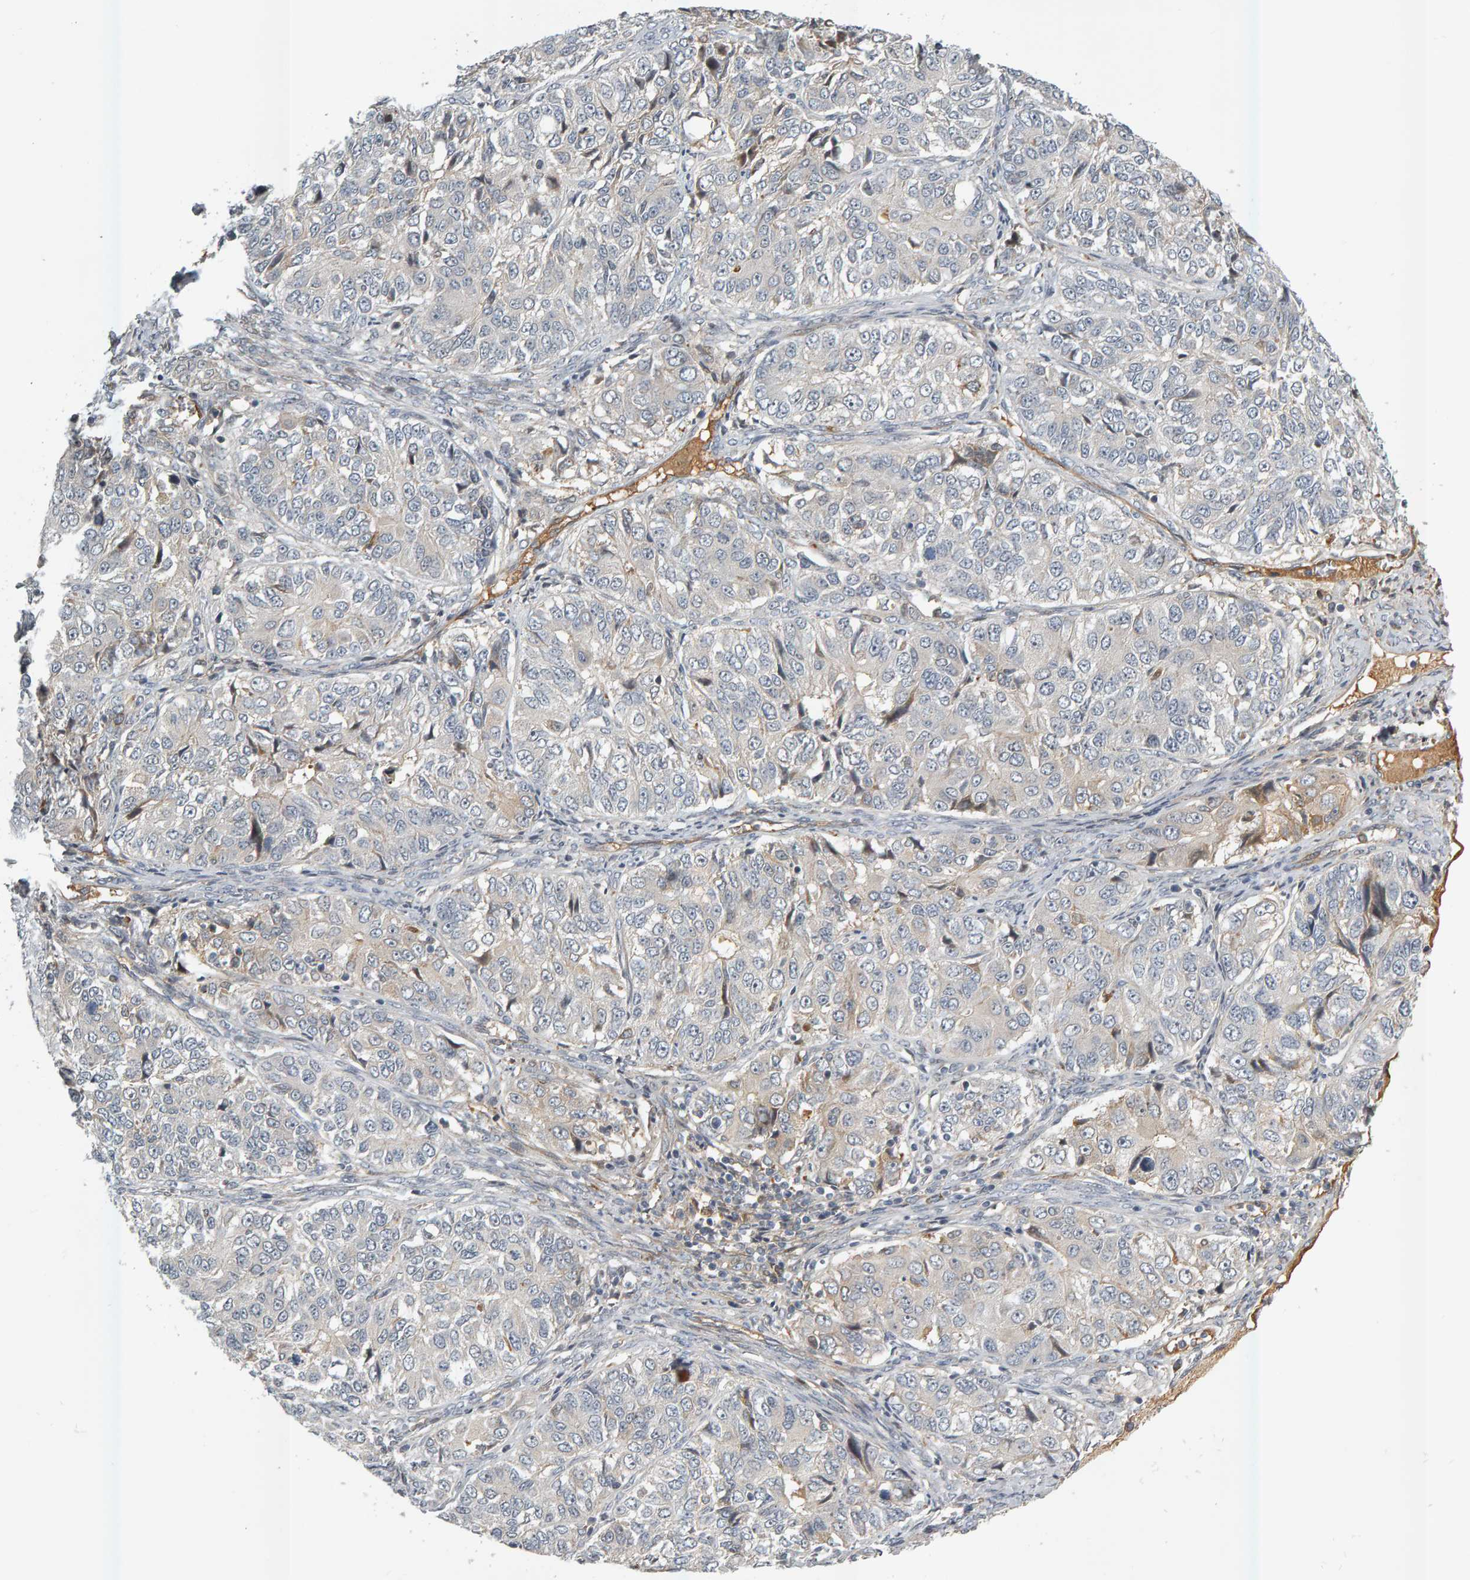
{"staining": {"intensity": "weak", "quantity": "<25%", "location": "cytoplasmic/membranous"}, "tissue": "ovarian cancer", "cell_type": "Tumor cells", "image_type": "cancer", "snomed": [{"axis": "morphology", "description": "Carcinoma, endometroid"}, {"axis": "topography", "description": "Ovary"}], "caption": "Immunohistochemistry (IHC) of human ovarian endometroid carcinoma shows no expression in tumor cells. (DAB (3,3'-diaminobenzidine) immunohistochemistry visualized using brightfield microscopy, high magnification).", "gene": "ZNF160", "patient": {"sex": "female", "age": 51}}